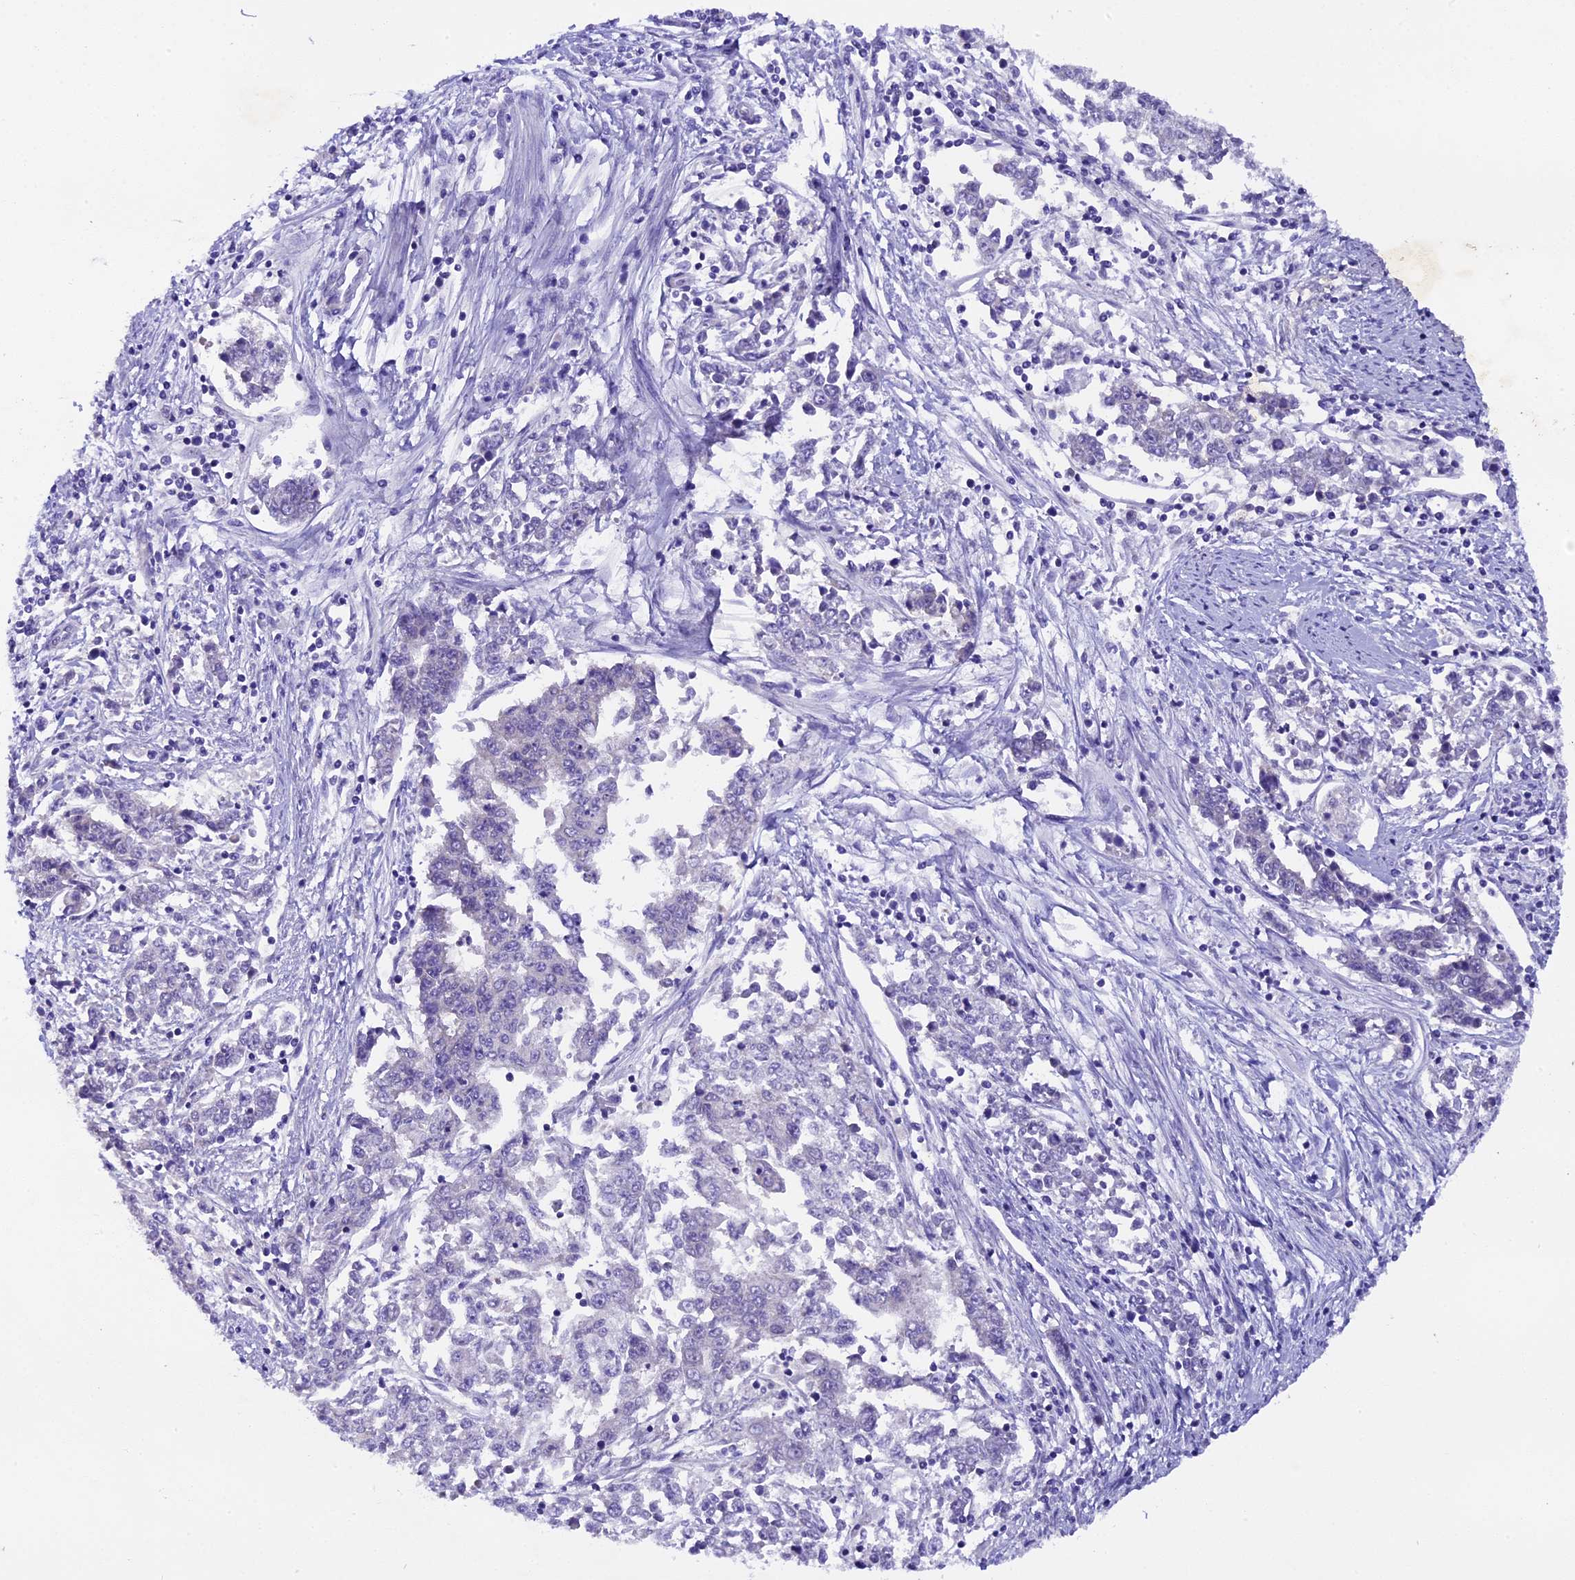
{"staining": {"intensity": "negative", "quantity": "none", "location": "none"}, "tissue": "endometrial cancer", "cell_type": "Tumor cells", "image_type": "cancer", "snomed": [{"axis": "morphology", "description": "Adenocarcinoma, NOS"}, {"axis": "topography", "description": "Endometrium"}], "caption": "Immunohistochemical staining of human adenocarcinoma (endometrial) exhibits no significant expression in tumor cells.", "gene": "OSGEP", "patient": {"sex": "female", "age": 50}}